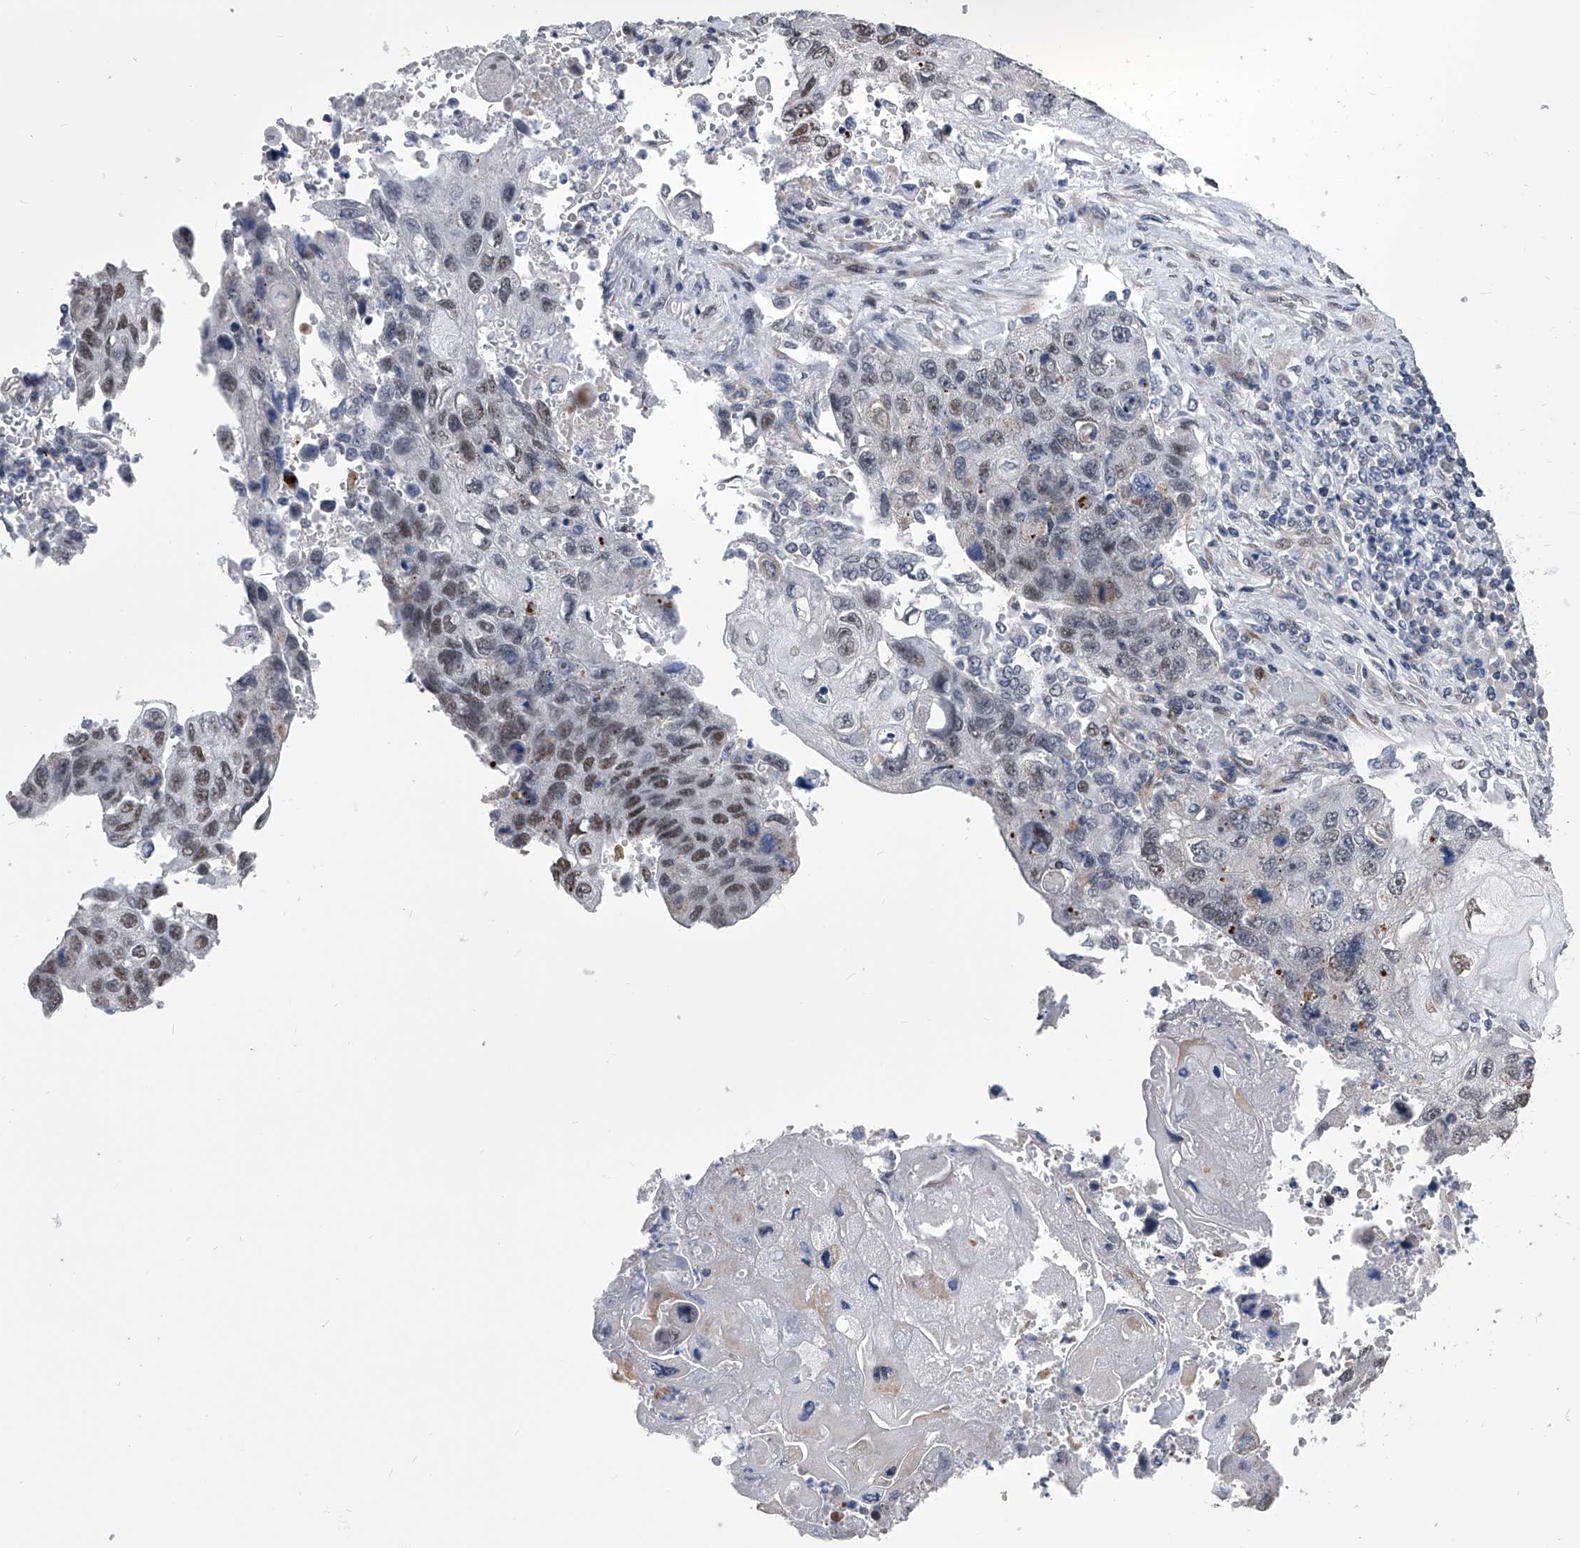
{"staining": {"intensity": "moderate", "quantity": "25%-75%", "location": "nuclear"}, "tissue": "lung cancer", "cell_type": "Tumor cells", "image_type": "cancer", "snomed": [{"axis": "morphology", "description": "Squamous cell carcinoma, NOS"}, {"axis": "topography", "description": "Lung"}], "caption": "High-magnification brightfield microscopy of lung cancer stained with DAB (3,3'-diaminobenzidine) (brown) and counterstained with hematoxylin (blue). tumor cells exhibit moderate nuclear expression is identified in approximately25%-75% of cells.", "gene": "CMTR1", "patient": {"sex": "male", "age": 61}}